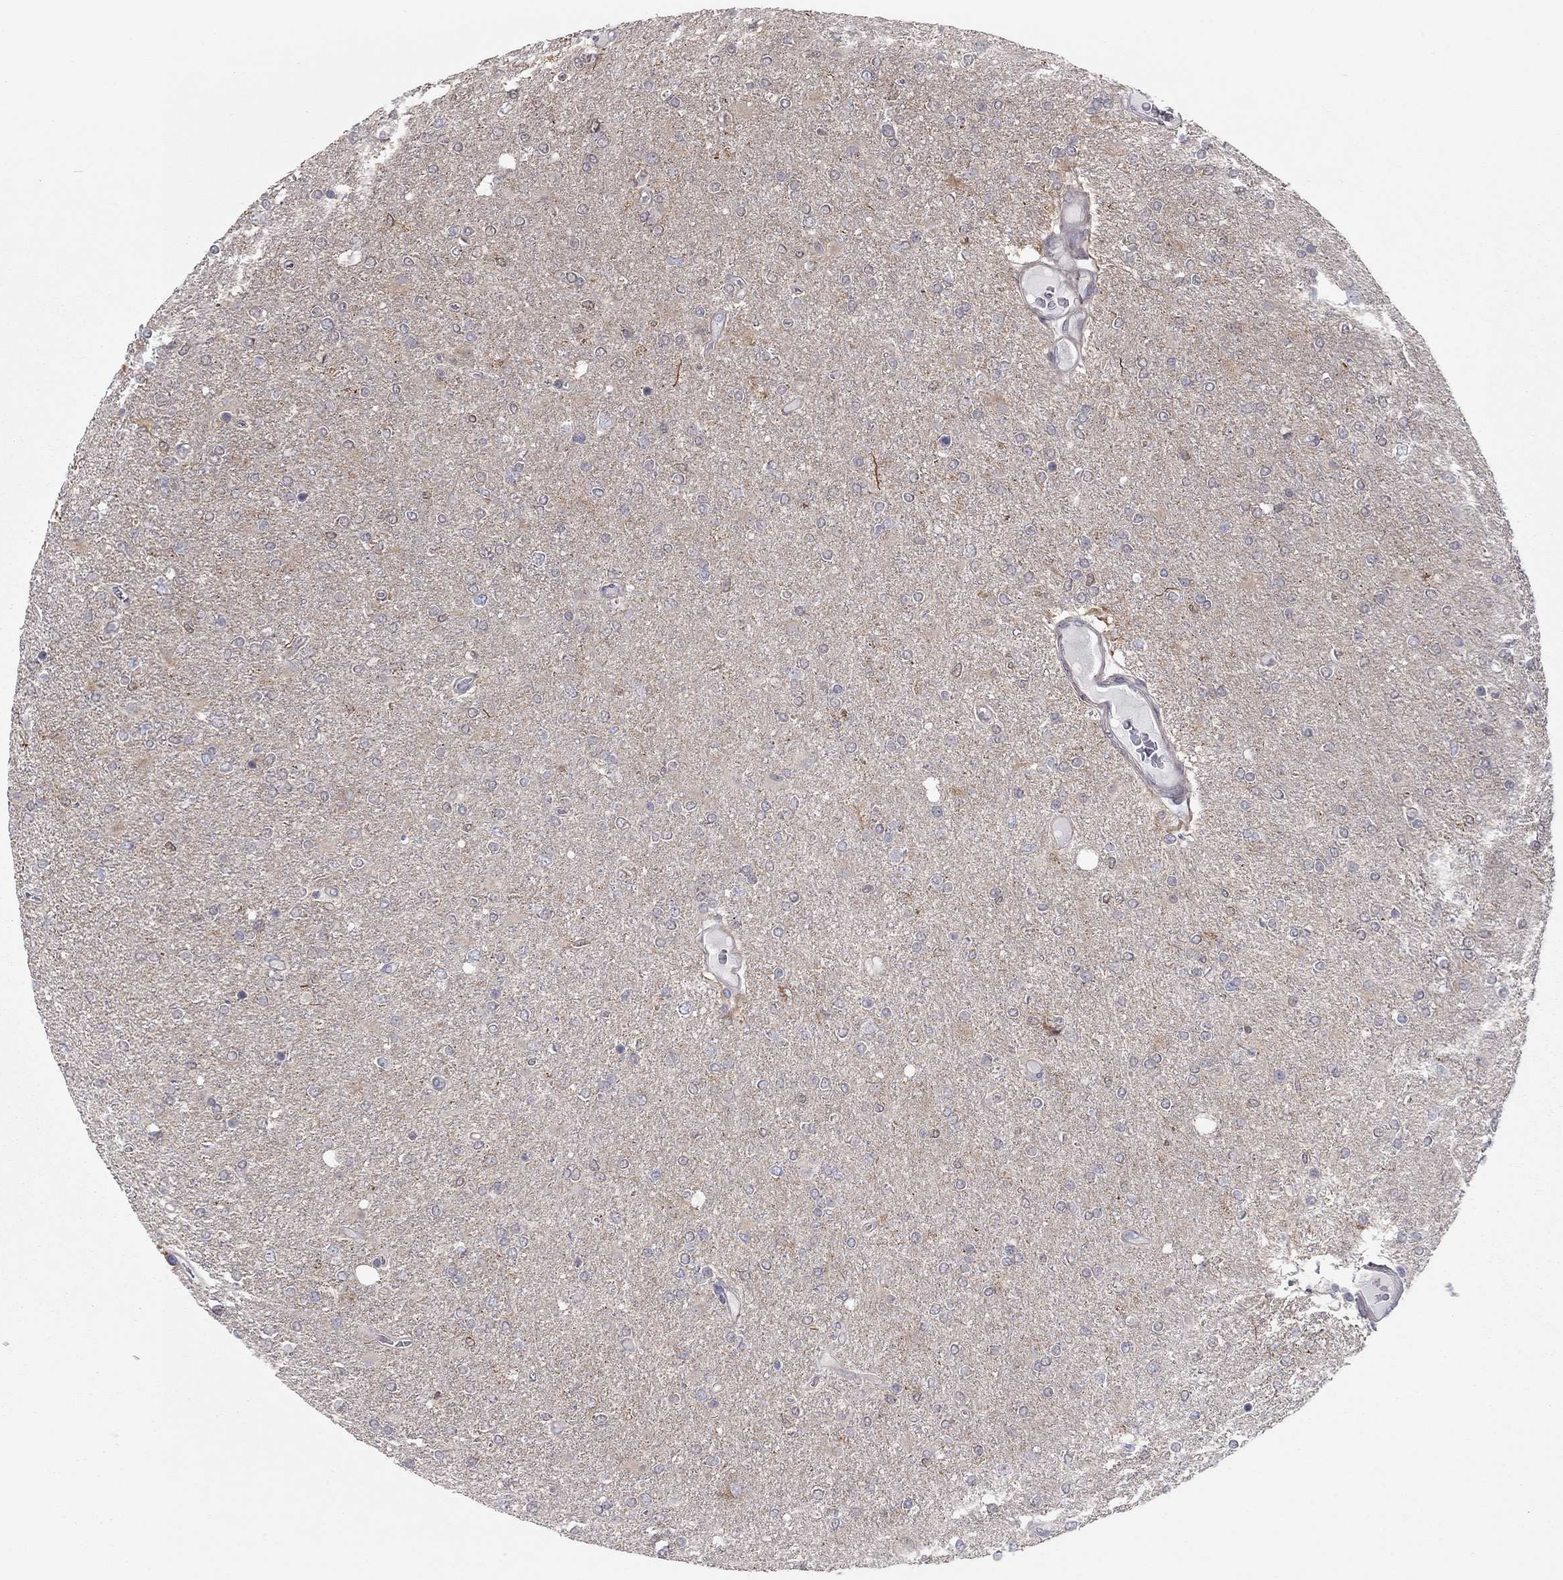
{"staining": {"intensity": "negative", "quantity": "none", "location": "none"}, "tissue": "glioma", "cell_type": "Tumor cells", "image_type": "cancer", "snomed": [{"axis": "morphology", "description": "Glioma, malignant, High grade"}, {"axis": "topography", "description": "Cerebral cortex"}], "caption": "An image of human malignant glioma (high-grade) is negative for staining in tumor cells.", "gene": "DUSP7", "patient": {"sex": "male", "age": 70}}